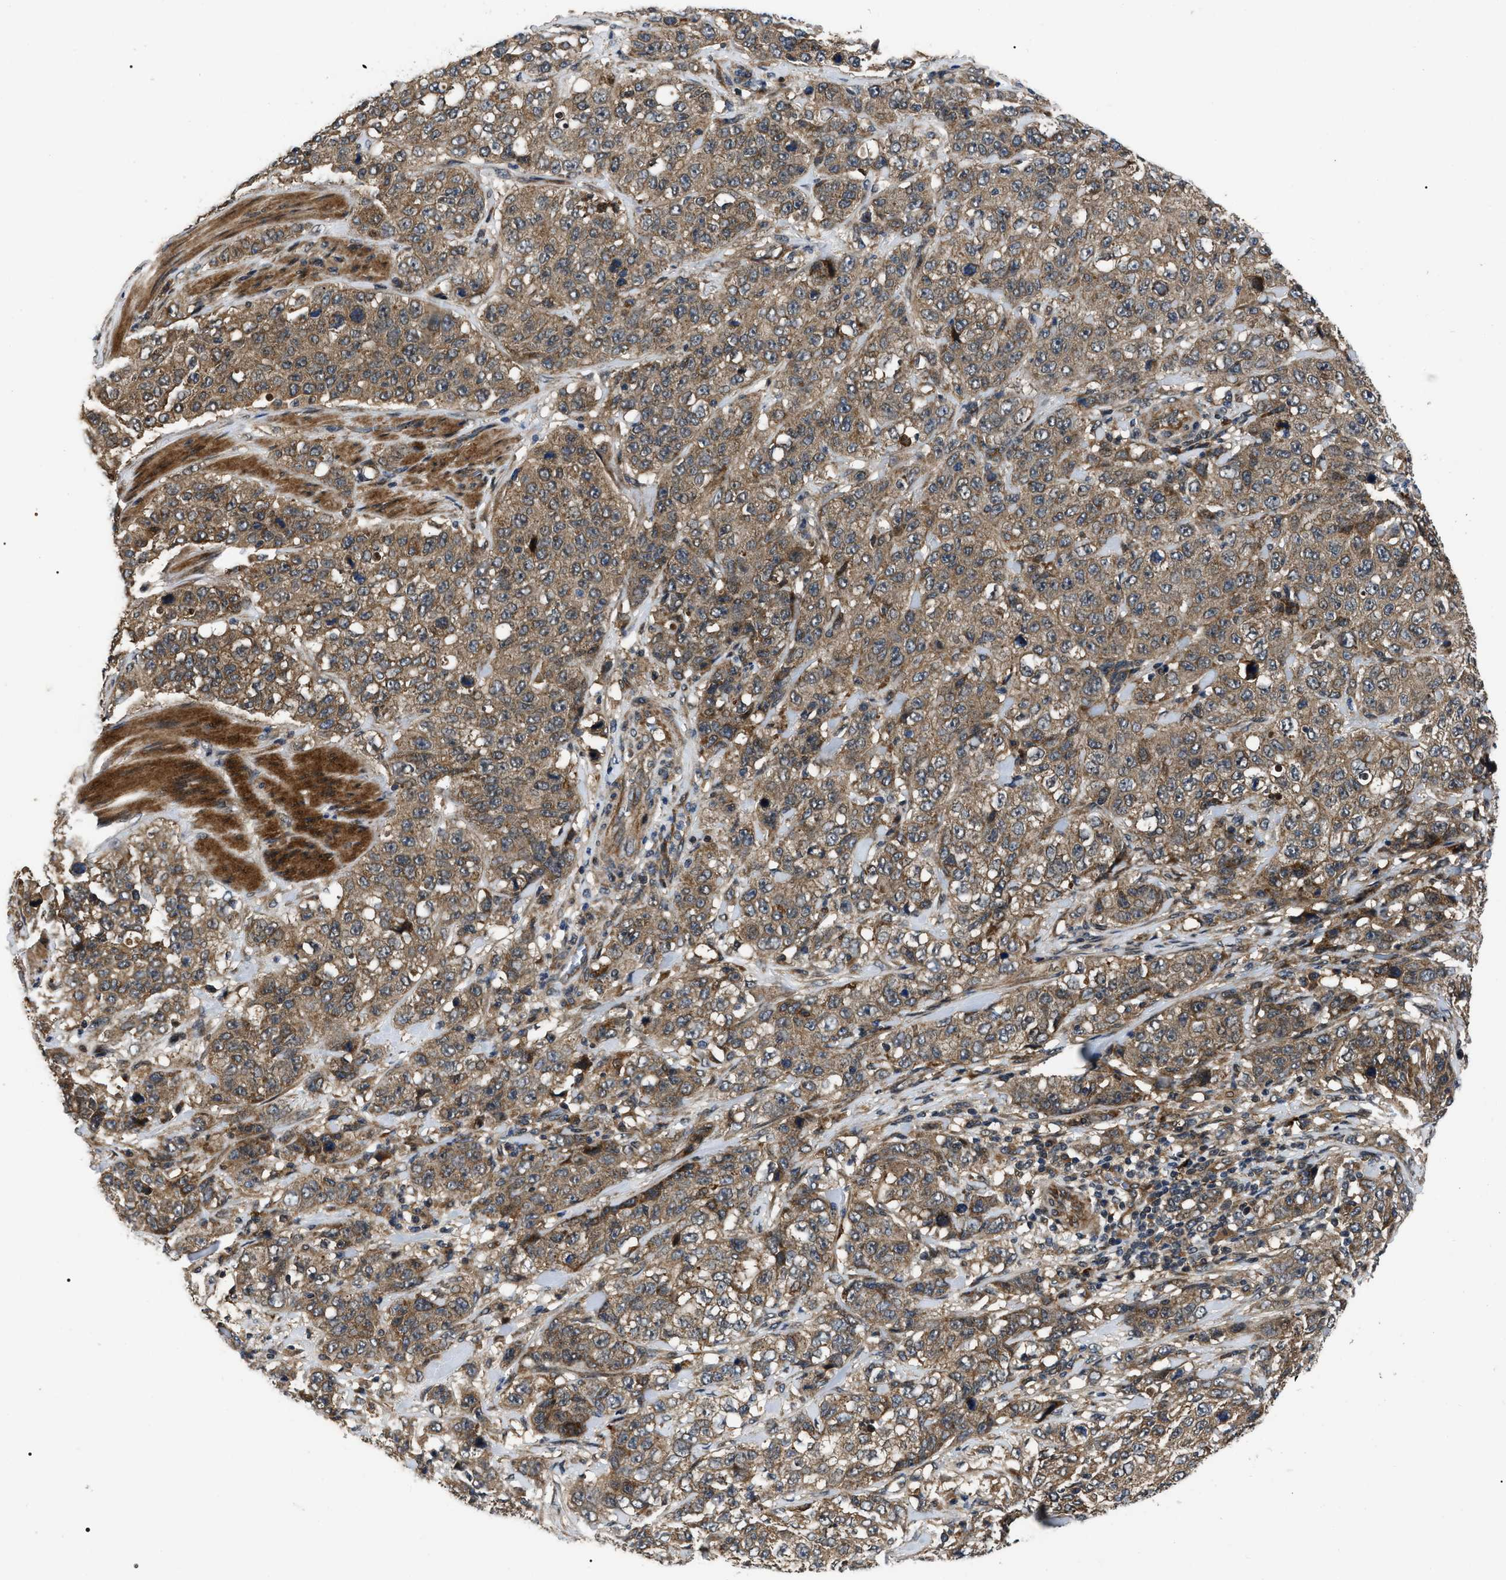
{"staining": {"intensity": "moderate", "quantity": ">75%", "location": "cytoplasmic/membranous"}, "tissue": "stomach cancer", "cell_type": "Tumor cells", "image_type": "cancer", "snomed": [{"axis": "morphology", "description": "Adenocarcinoma, NOS"}, {"axis": "topography", "description": "Stomach"}], "caption": "Tumor cells reveal medium levels of moderate cytoplasmic/membranous staining in approximately >75% of cells in human adenocarcinoma (stomach).", "gene": "PPWD1", "patient": {"sex": "male", "age": 48}}